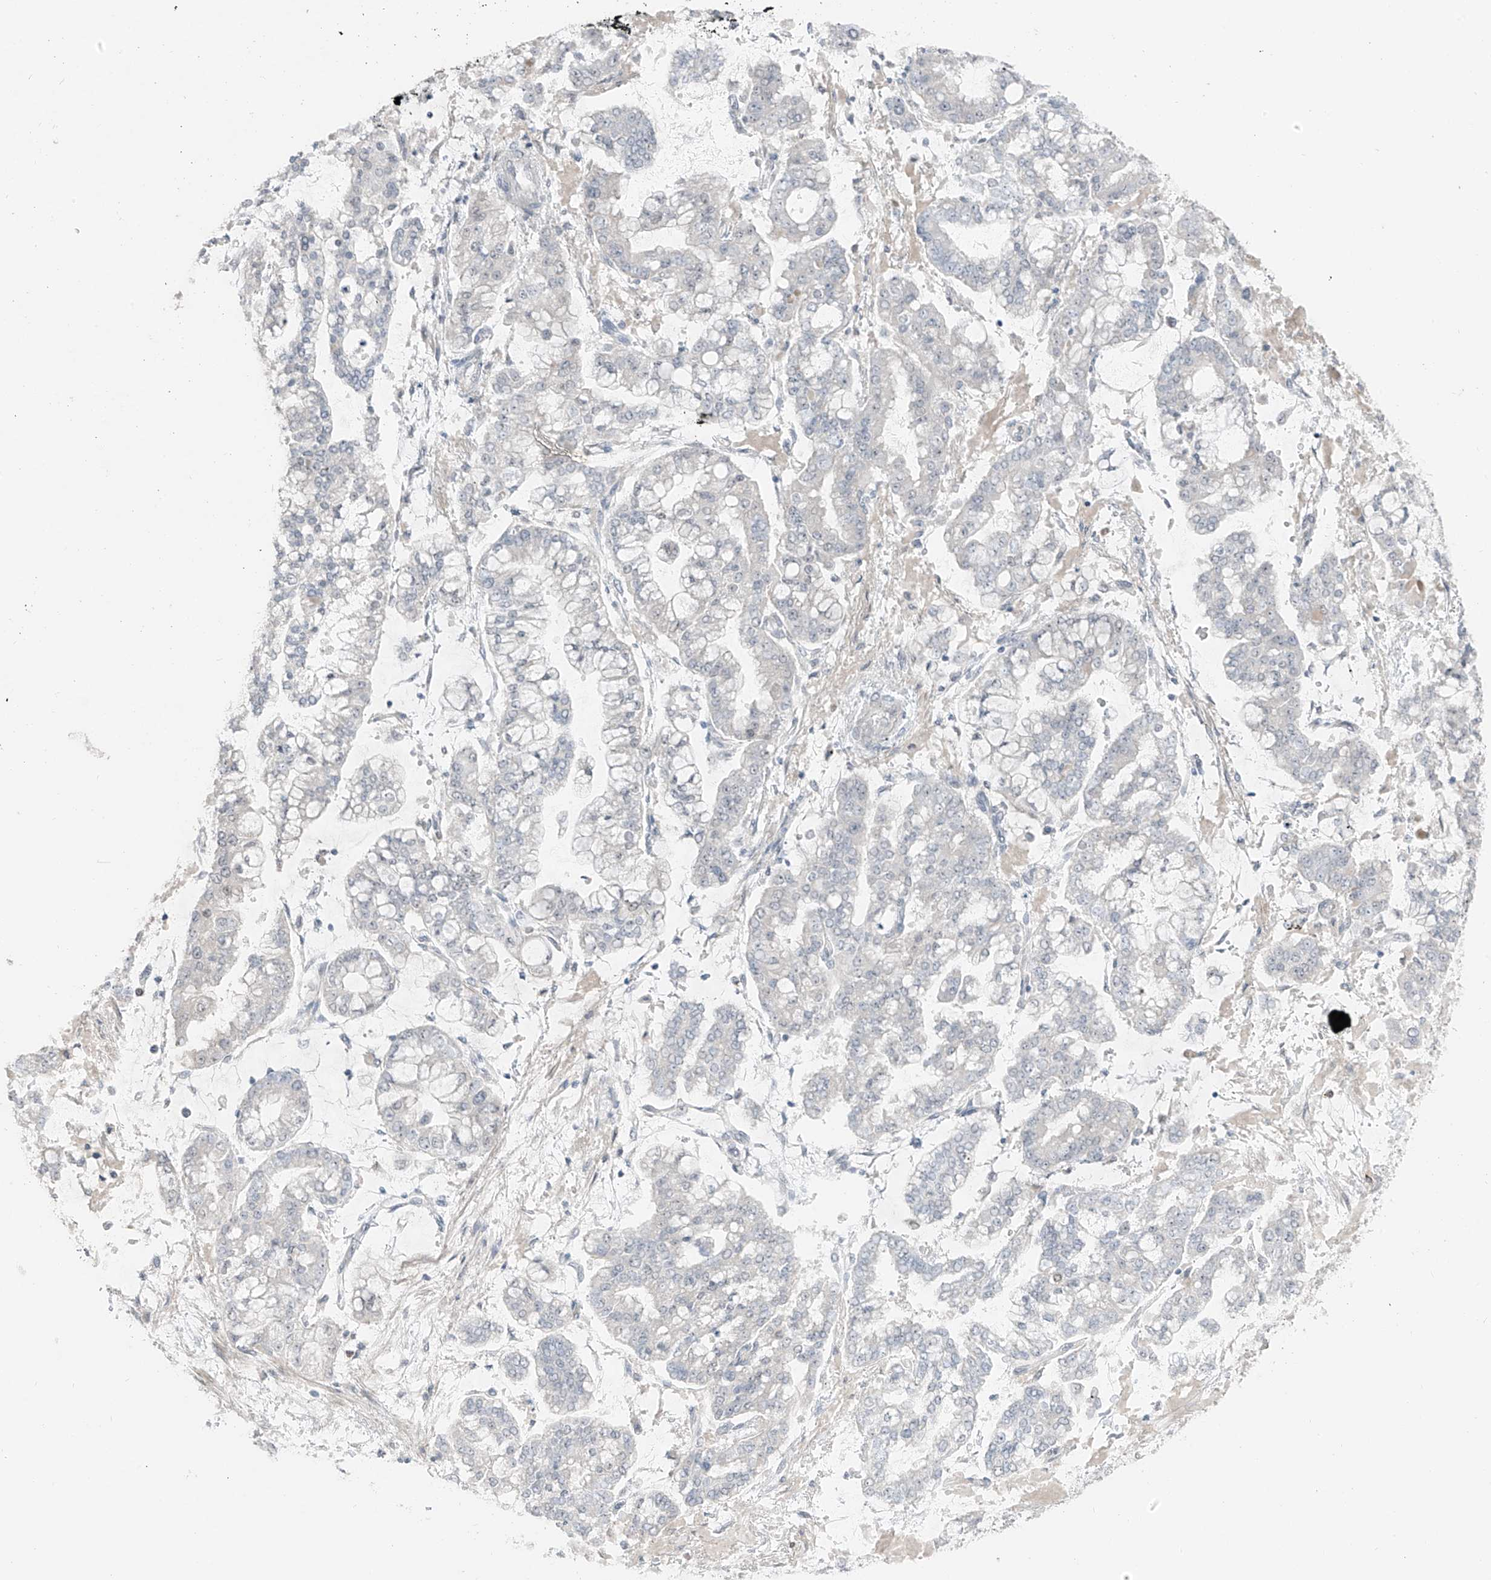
{"staining": {"intensity": "negative", "quantity": "none", "location": "none"}, "tissue": "stomach cancer", "cell_type": "Tumor cells", "image_type": "cancer", "snomed": [{"axis": "morphology", "description": "Normal tissue, NOS"}, {"axis": "morphology", "description": "Adenocarcinoma, NOS"}, {"axis": "topography", "description": "Stomach, upper"}, {"axis": "topography", "description": "Stomach"}], "caption": "Tumor cells are negative for protein expression in human stomach adenocarcinoma.", "gene": "PRDM6", "patient": {"sex": "male", "age": 76}}